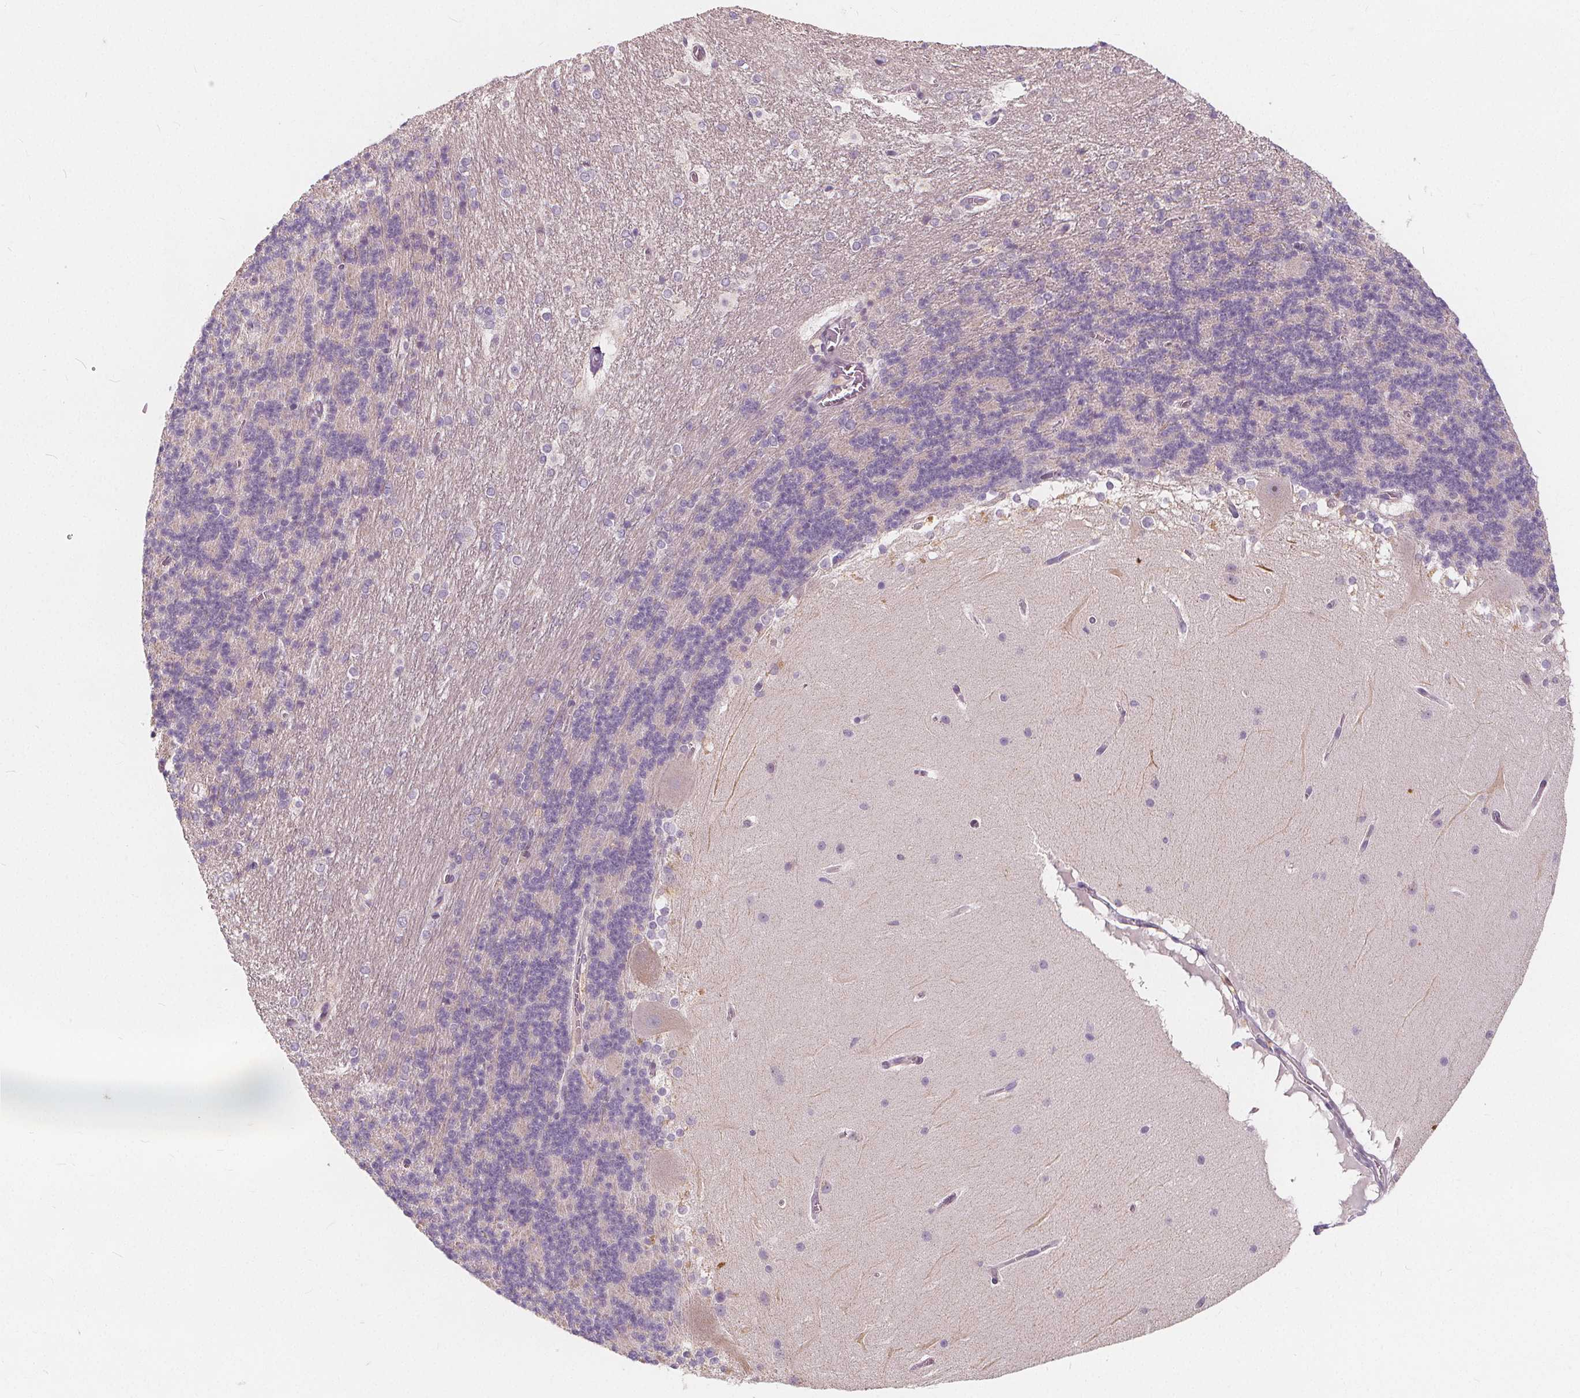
{"staining": {"intensity": "negative", "quantity": "none", "location": "none"}, "tissue": "cerebellum", "cell_type": "Cells in granular layer", "image_type": "normal", "snomed": [{"axis": "morphology", "description": "Normal tissue, NOS"}, {"axis": "topography", "description": "Cerebellum"}], "caption": "An immunohistochemistry histopathology image of unremarkable cerebellum is shown. There is no staining in cells in granular layer of cerebellum.", "gene": "DRC3", "patient": {"sex": "female", "age": 19}}